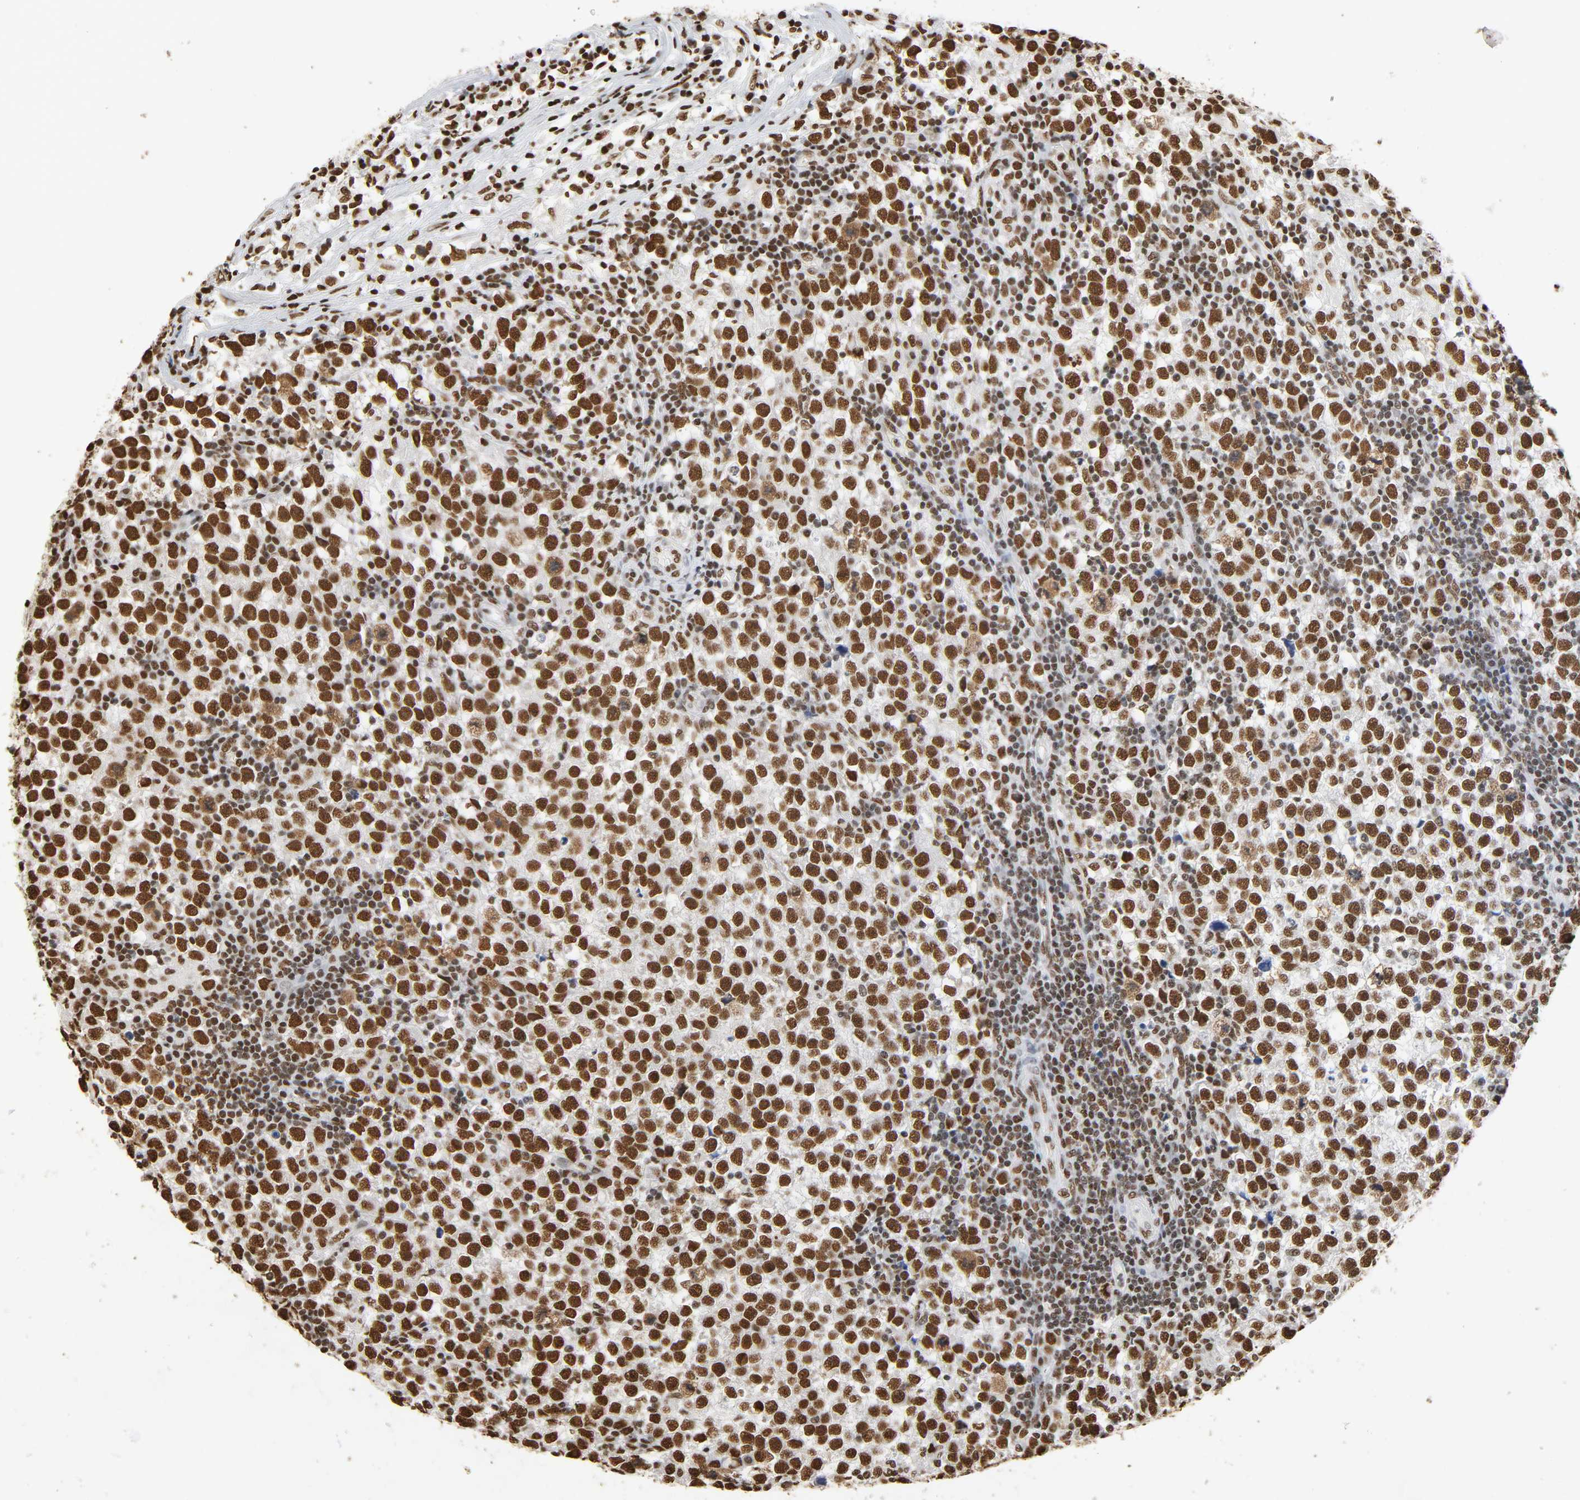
{"staining": {"intensity": "strong", "quantity": ">75%", "location": "nuclear"}, "tissue": "testis cancer", "cell_type": "Tumor cells", "image_type": "cancer", "snomed": [{"axis": "morphology", "description": "Seminoma, NOS"}, {"axis": "topography", "description": "Testis"}], "caption": "High-magnification brightfield microscopy of testis cancer stained with DAB (3,3'-diaminobenzidine) (brown) and counterstained with hematoxylin (blue). tumor cells exhibit strong nuclear positivity is appreciated in approximately>75% of cells.", "gene": "HNRNPC", "patient": {"sex": "male", "age": 43}}